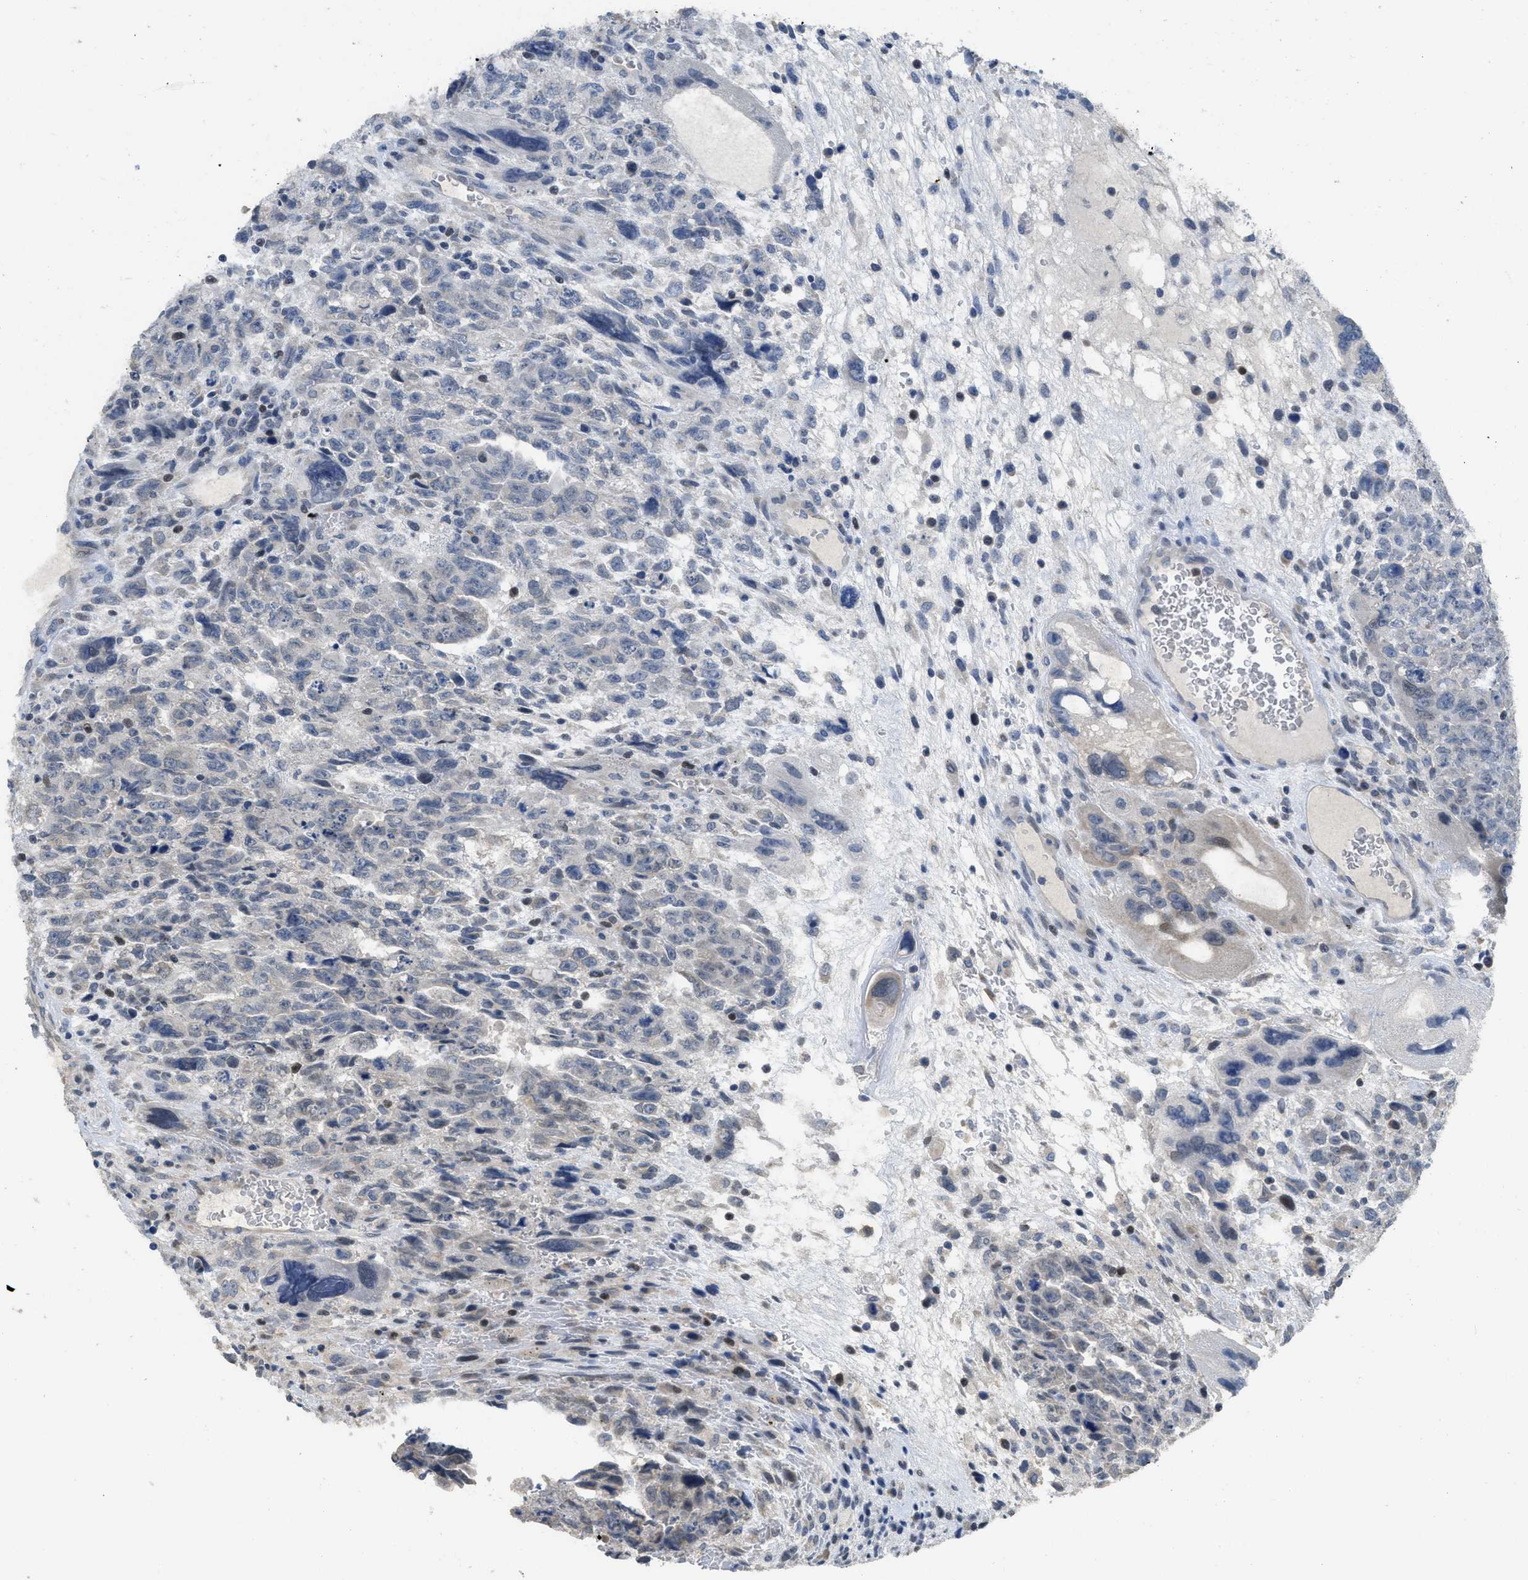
{"staining": {"intensity": "negative", "quantity": "none", "location": "none"}, "tissue": "testis cancer", "cell_type": "Tumor cells", "image_type": "cancer", "snomed": [{"axis": "morphology", "description": "Carcinoma, Embryonal, NOS"}, {"axis": "topography", "description": "Testis"}], "caption": "Immunohistochemistry (IHC) histopathology image of neoplastic tissue: testis cancer stained with DAB (3,3'-diaminobenzidine) demonstrates no significant protein expression in tumor cells.", "gene": "SFXN2", "patient": {"sex": "male", "age": 28}}